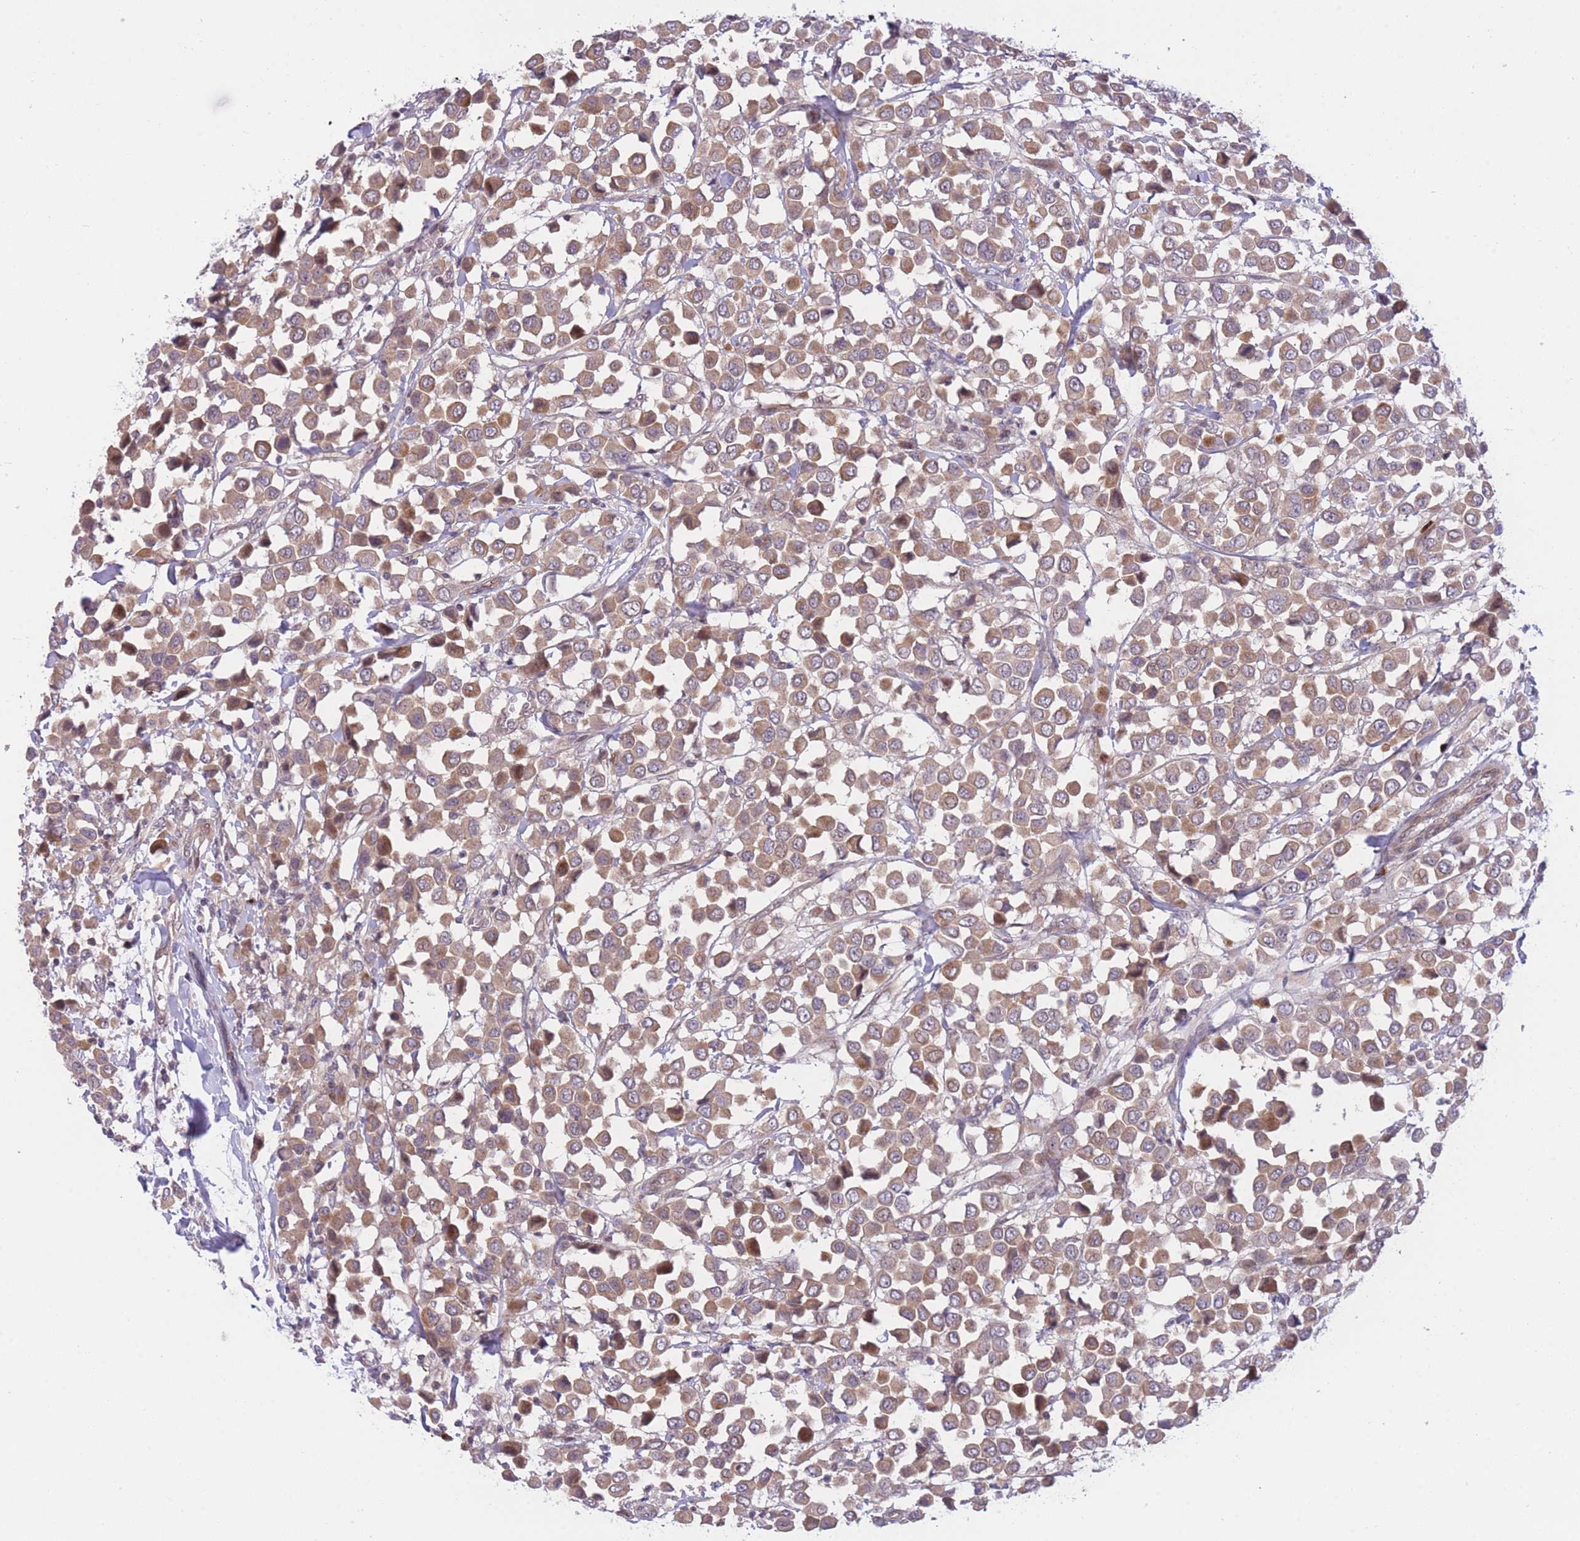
{"staining": {"intensity": "moderate", "quantity": ">75%", "location": "cytoplasmic/membranous,nuclear"}, "tissue": "breast cancer", "cell_type": "Tumor cells", "image_type": "cancer", "snomed": [{"axis": "morphology", "description": "Duct carcinoma"}, {"axis": "topography", "description": "Breast"}], "caption": "Moderate cytoplasmic/membranous and nuclear expression for a protein is present in about >75% of tumor cells of breast invasive ductal carcinoma using immunohistochemistry (IHC).", "gene": "CDC25B", "patient": {"sex": "female", "age": 61}}